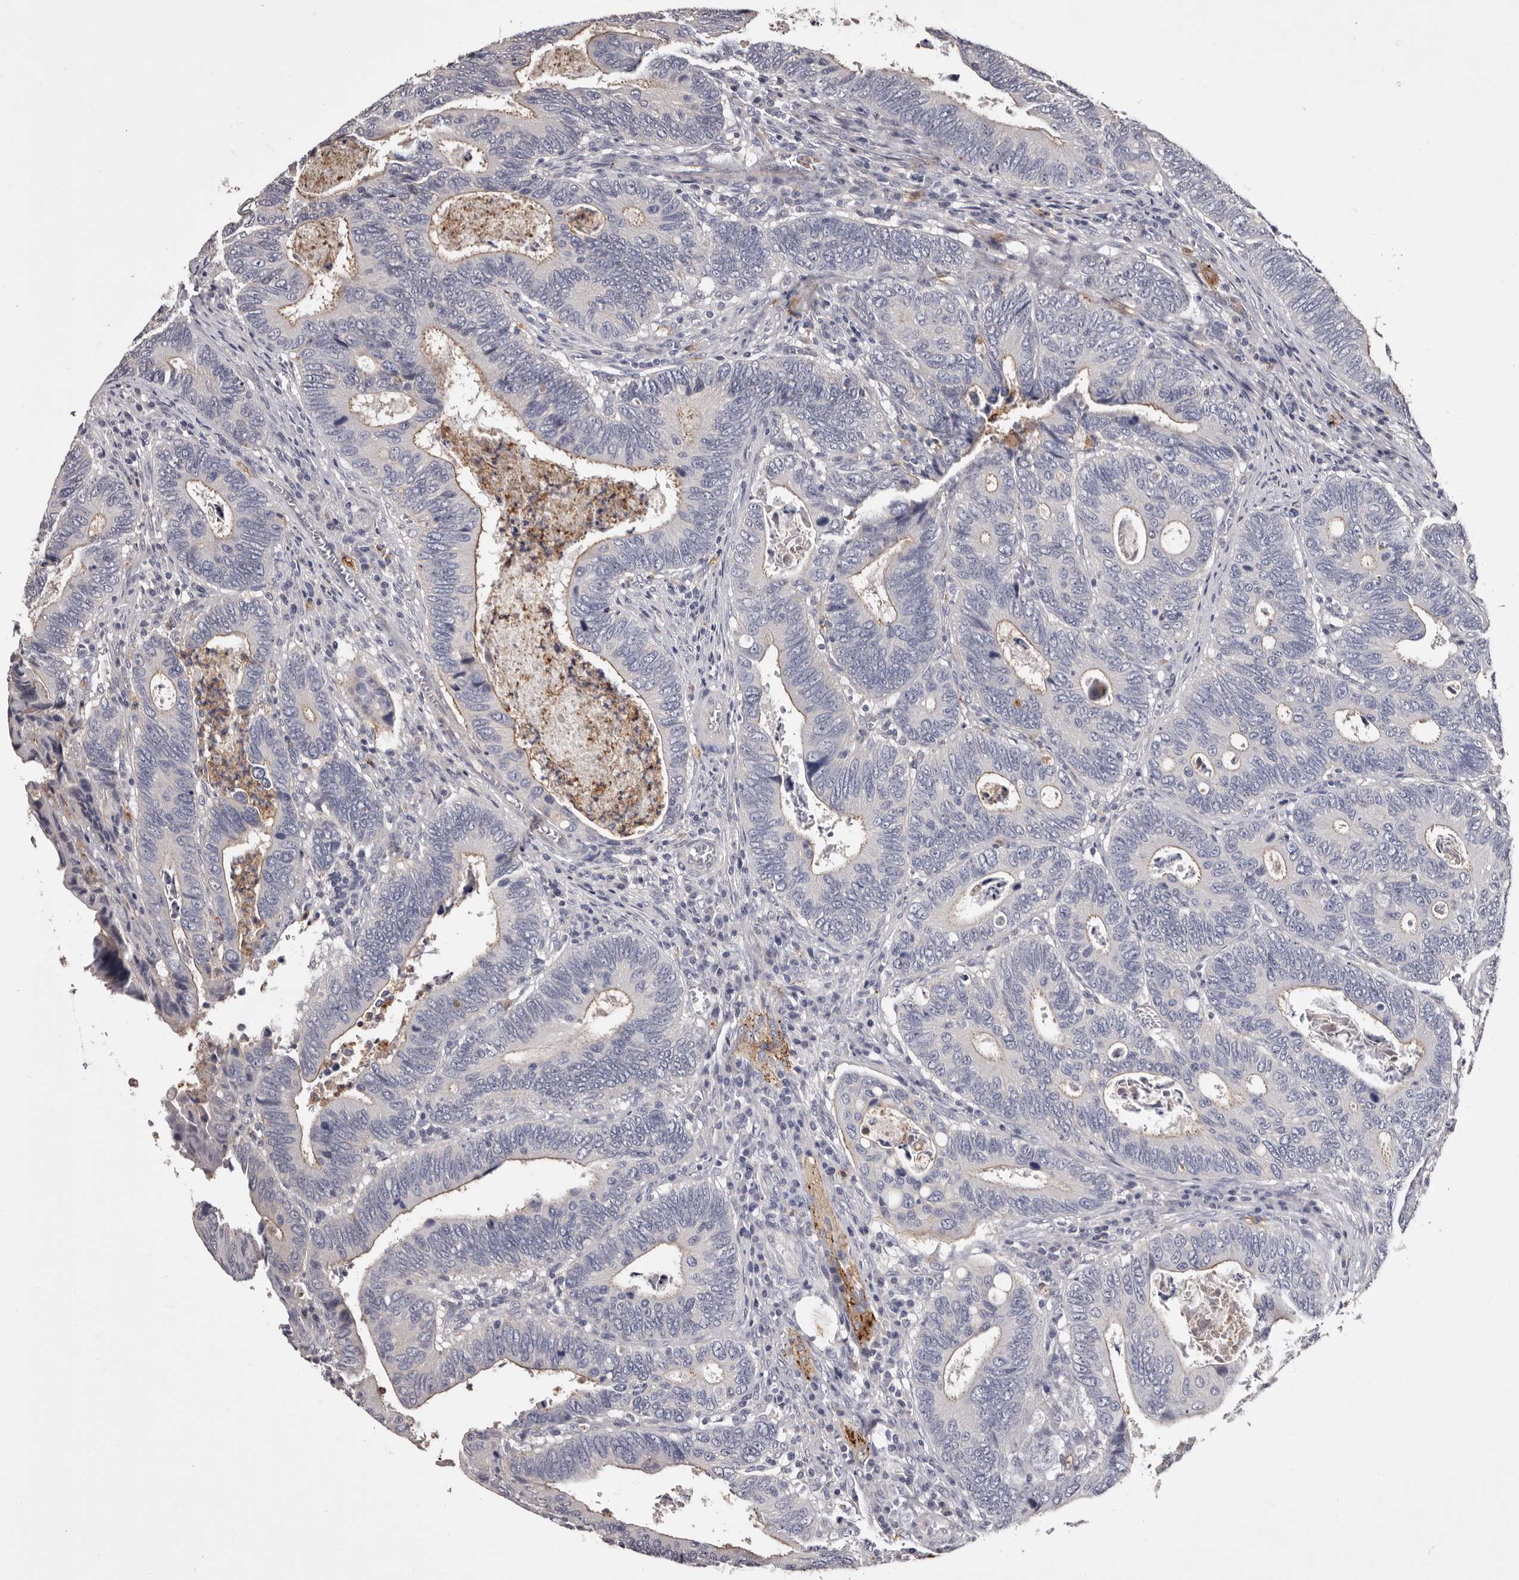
{"staining": {"intensity": "weak", "quantity": "25%-75%", "location": "cytoplasmic/membranous"}, "tissue": "colorectal cancer", "cell_type": "Tumor cells", "image_type": "cancer", "snomed": [{"axis": "morphology", "description": "Adenocarcinoma, NOS"}, {"axis": "topography", "description": "Colon"}], "caption": "IHC of colorectal cancer displays low levels of weak cytoplasmic/membranous staining in about 25%-75% of tumor cells. (Stains: DAB in brown, nuclei in blue, Microscopy: brightfield microscopy at high magnification).", "gene": "SLC10A4", "patient": {"sex": "male", "age": 72}}